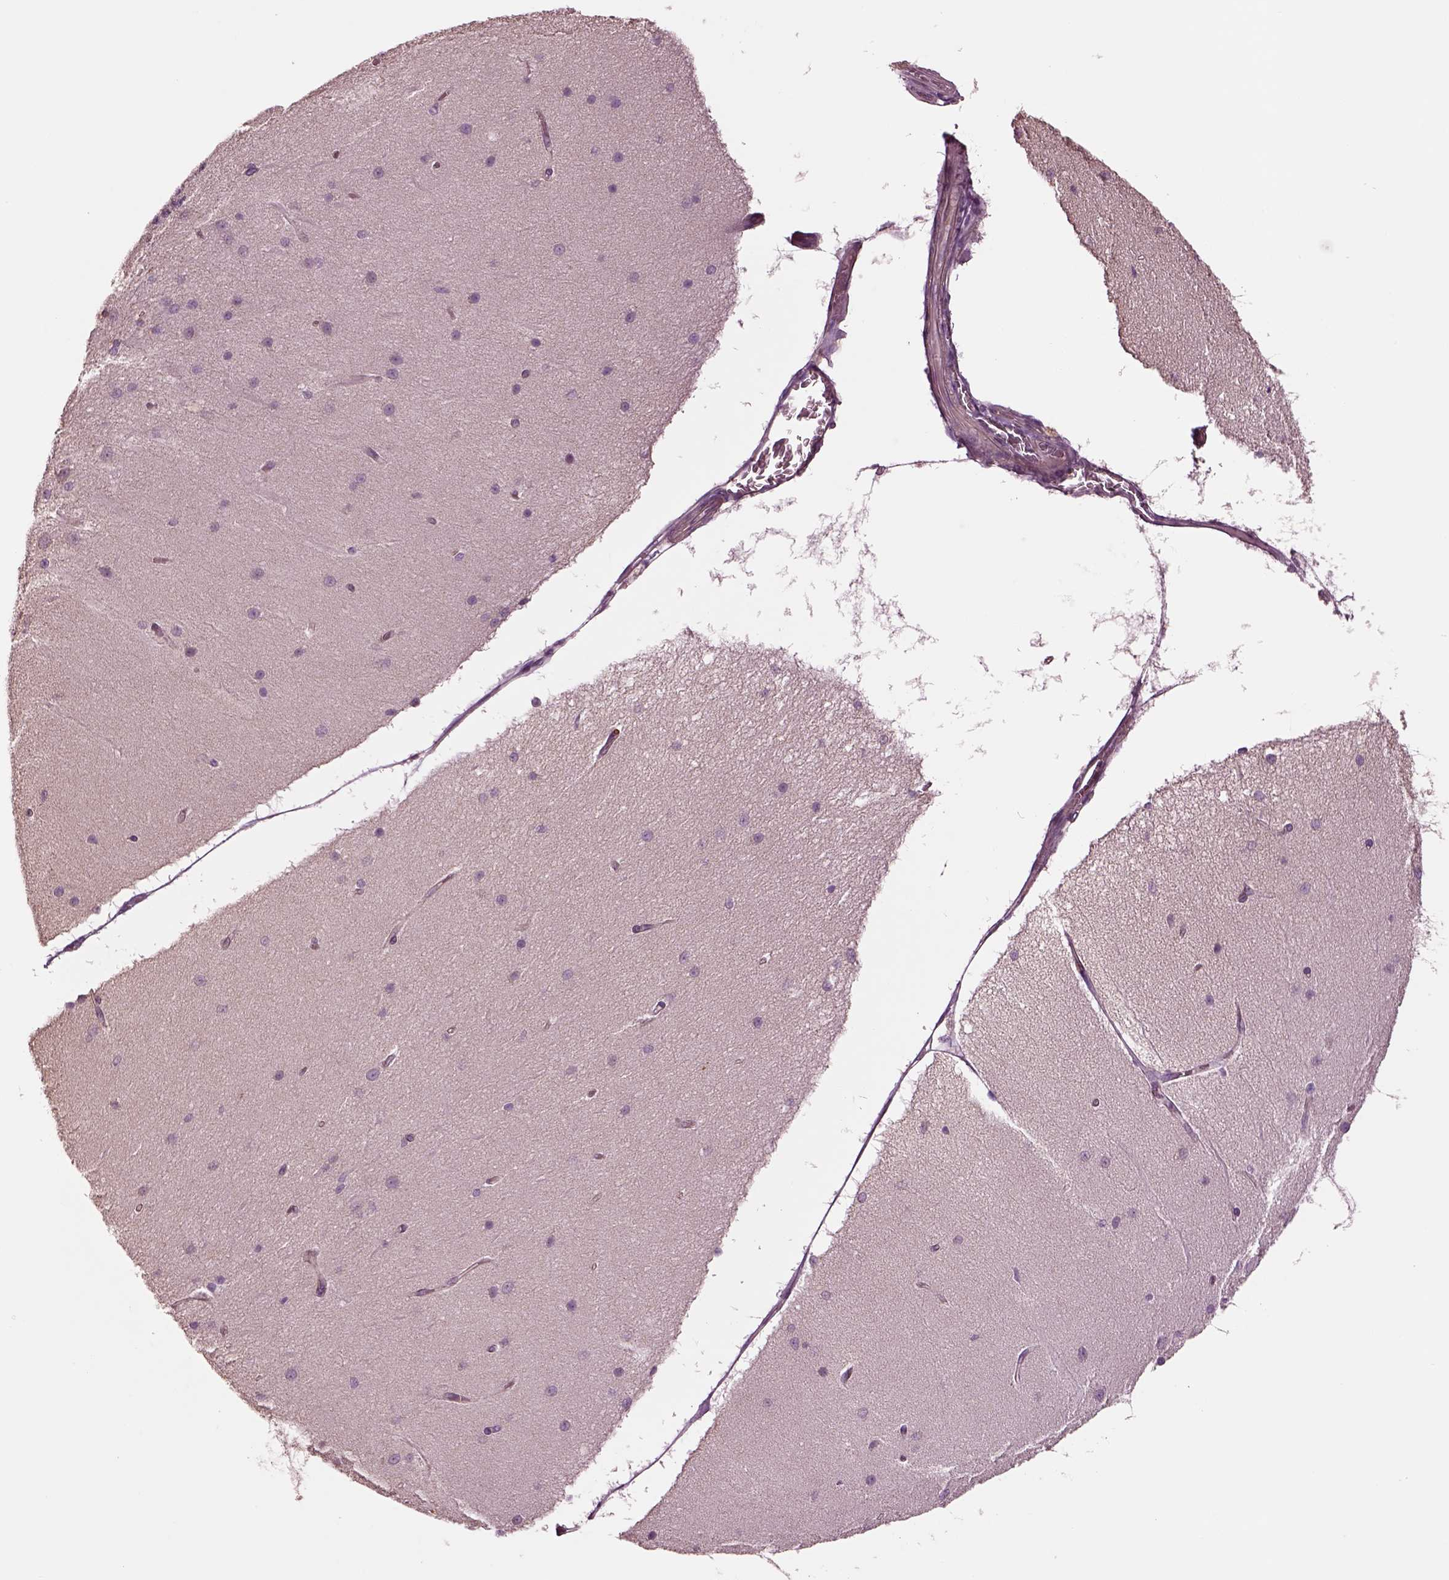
{"staining": {"intensity": "negative", "quantity": "none", "location": "none"}, "tissue": "cerebellum", "cell_type": "Cells in granular layer", "image_type": "normal", "snomed": [{"axis": "morphology", "description": "Normal tissue, NOS"}, {"axis": "topography", "description": "Cerebellum"}], "caption": "This photomicrograph is of normal cerebellum stained with IHC to label a protein in brown with the nuclei are counter-stained blue. There is no expression in cells in granular layer.", "gene": "HTR1B", "patient": {"sex": "female", "age": 54}}